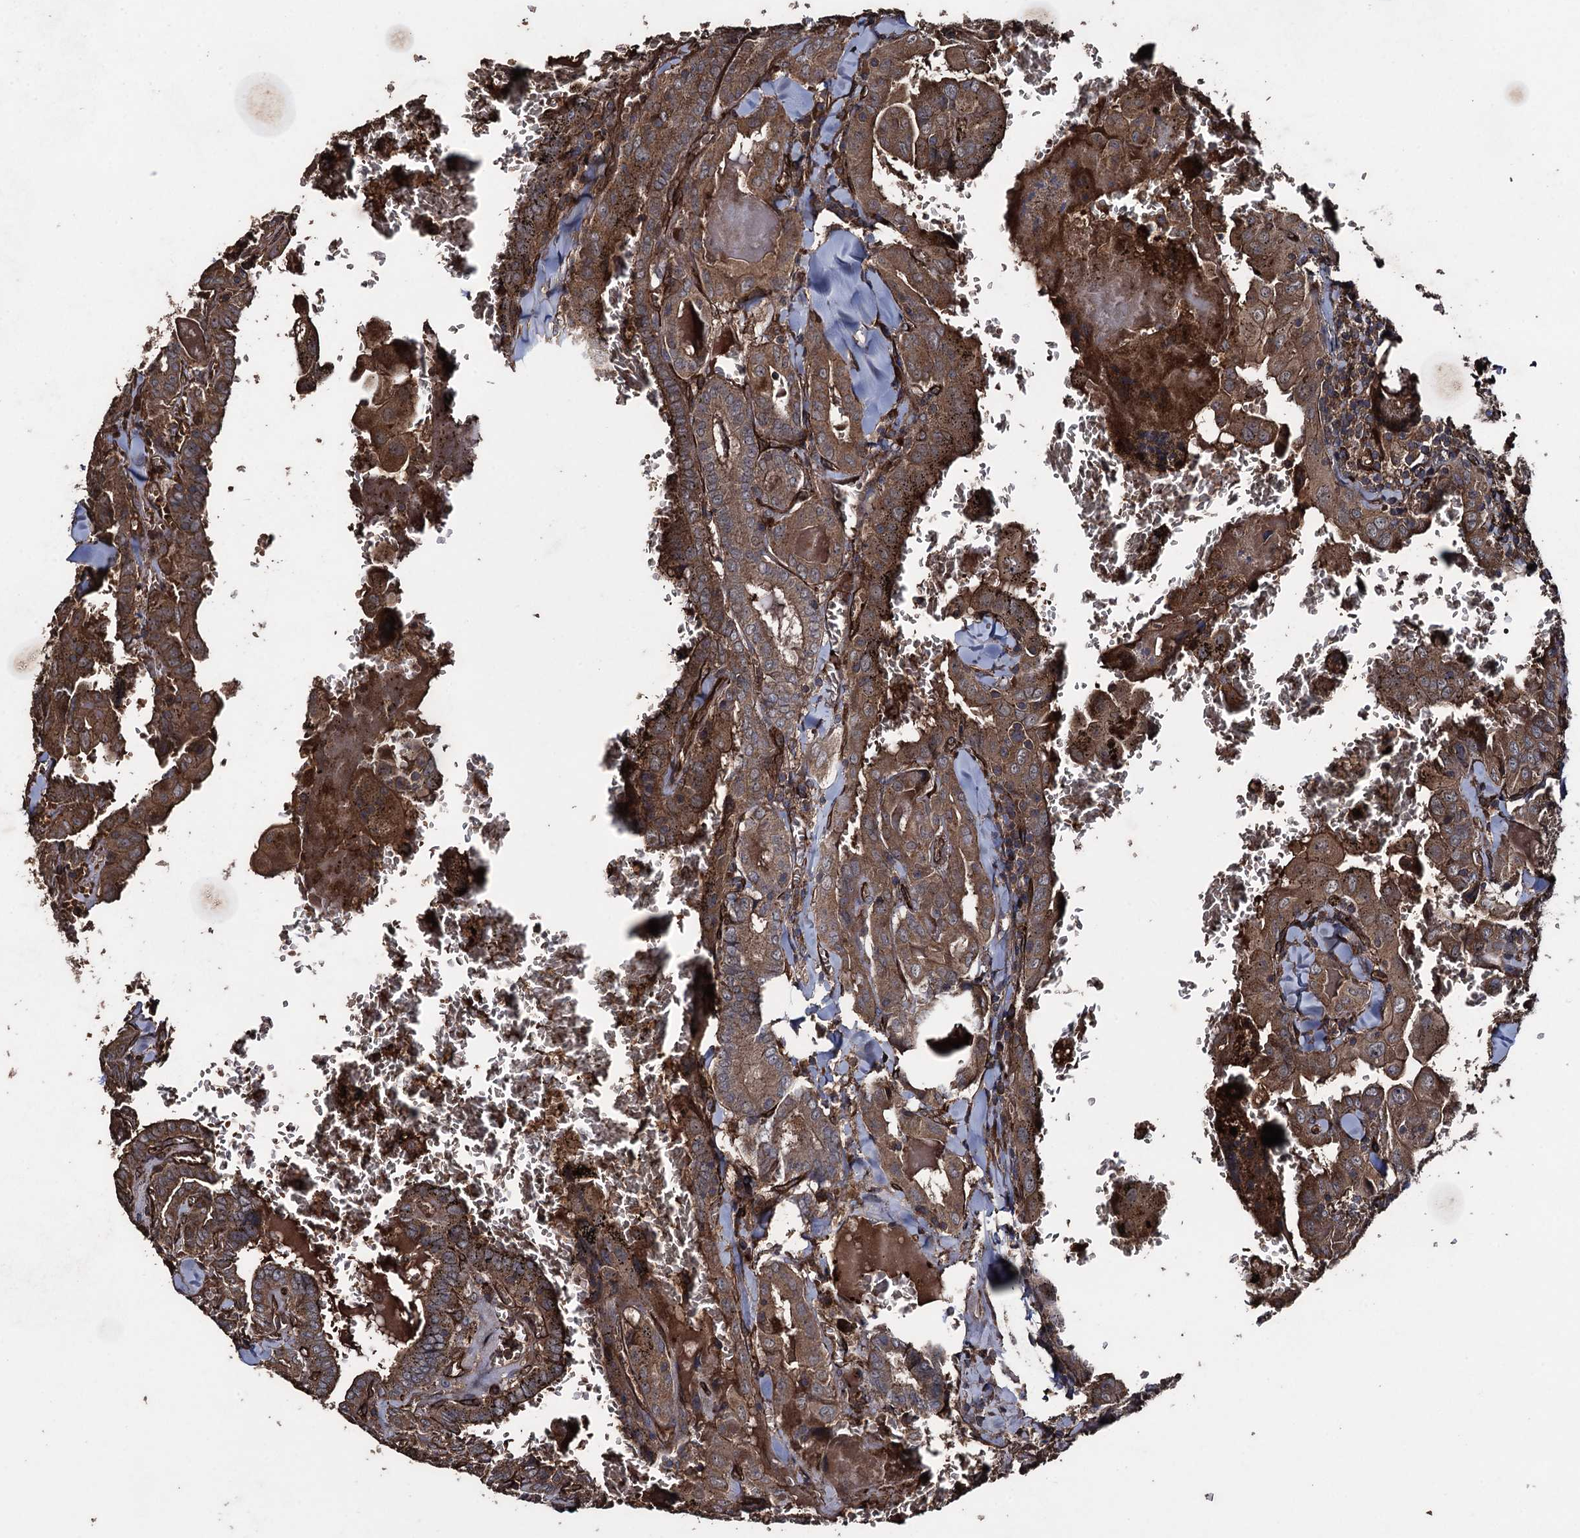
{"staining": {"intensity": "moderate", "quantity": ">75%", "location": "cytoplasmic/membranous"}, "tissue": "thyroid cancer", "cell_type": "Tumor cells", "image_type": "cancer", "snomed": [{"axis": "morphology", "description": "Papillary adenocarcinoma, NOS"}, {"axis": "topography", "description": "Thyroid gland"}], "caption": "High-magnification brightfield microscopy of thyroid papillary adenocarcinoma stained with DAB (brown) and counterstained with hematoxylin (blue). tumor cells exhibit moderate cytoplasmic/membranous expression is present in about>75% of cells.", "gene": "TXNDC11", "patient": {"sex": "female", "age": 72}}